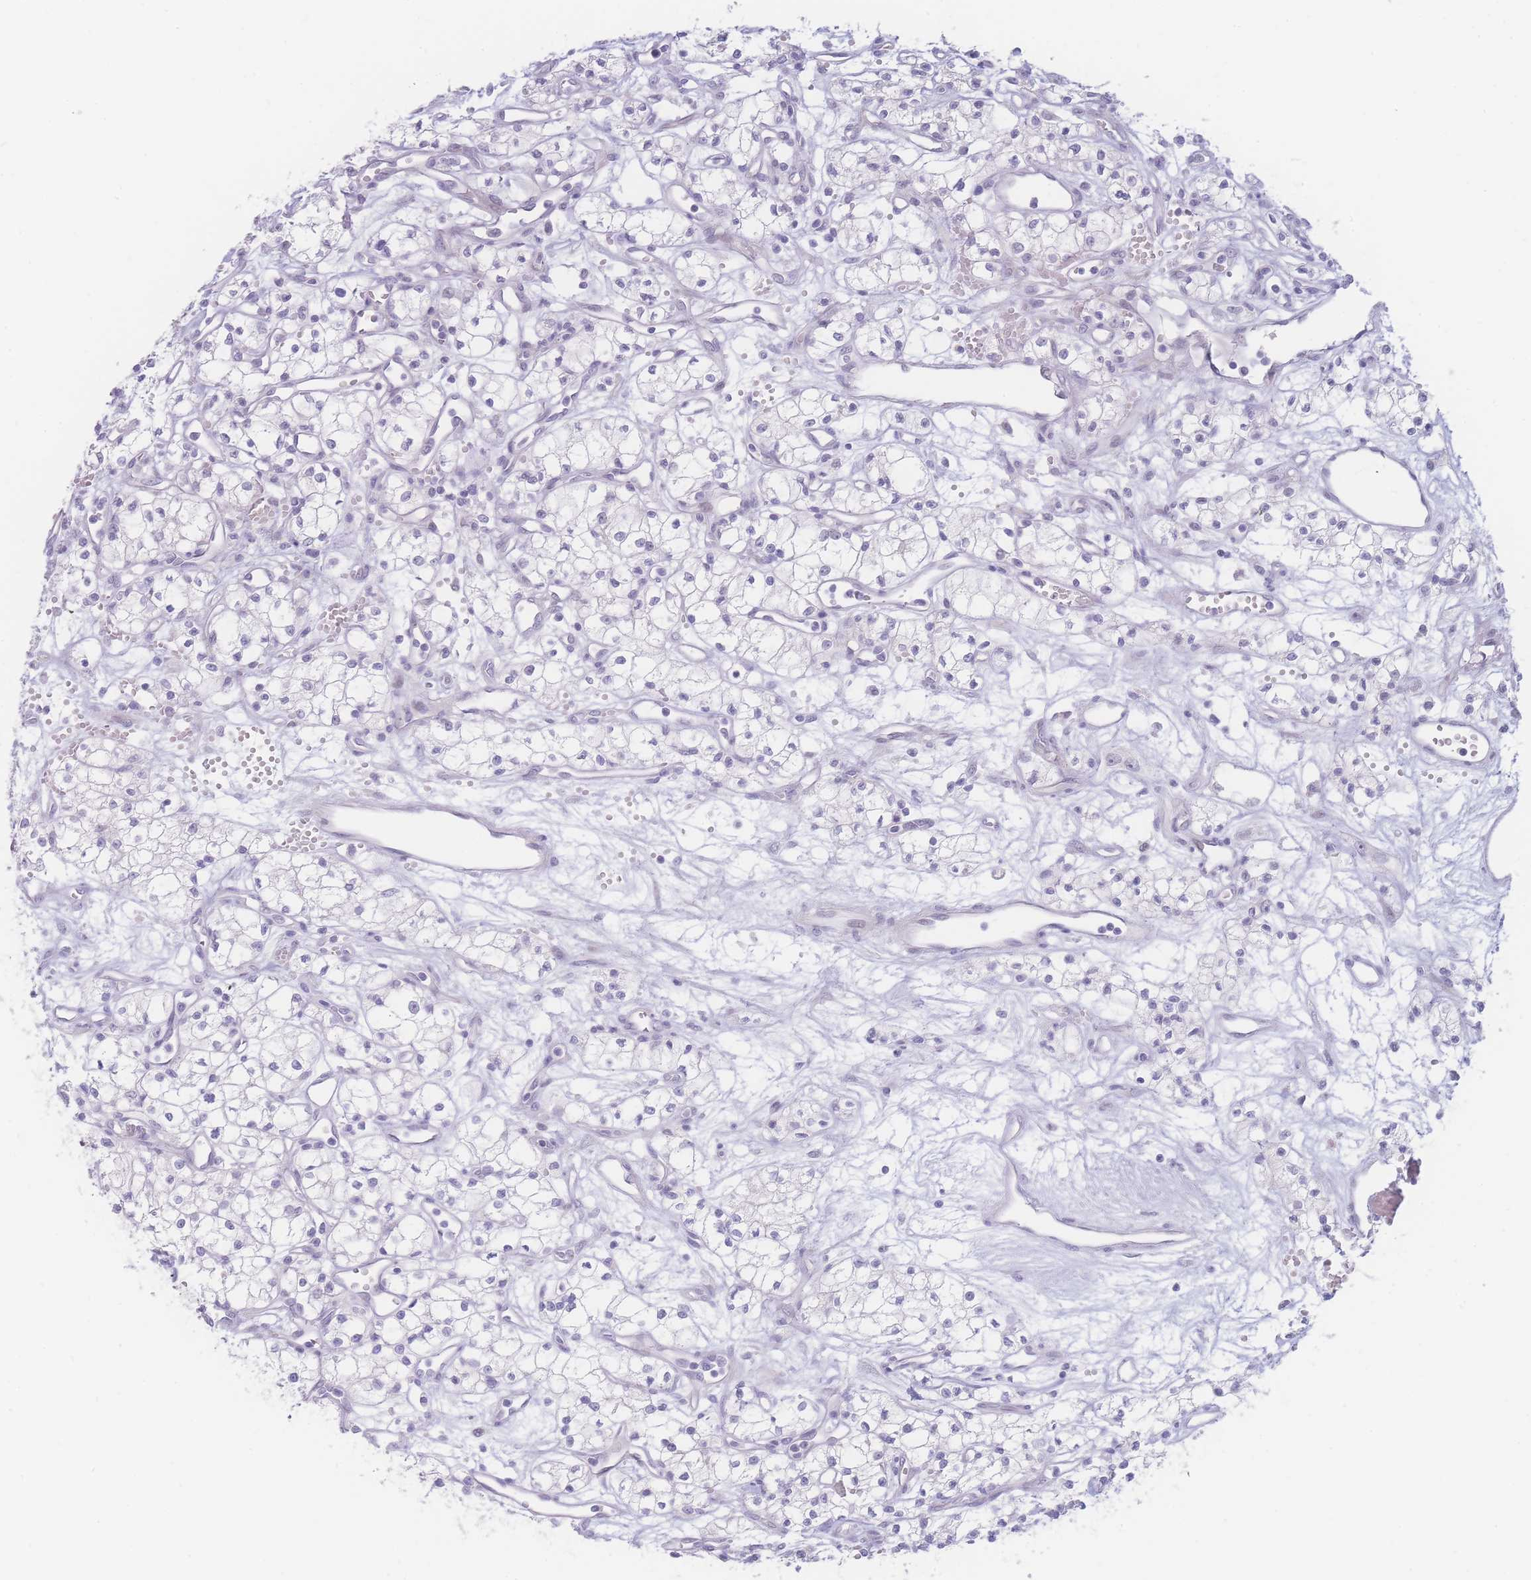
{"staining": {"intensity": "negative", "quantity": "none", "location": "none"}, "tissue": "renal cancer", "cell_type": "Tumor cells", "image_type": "cancer", "snomed": [{"axis": "morphology", "description": "Adenocarcinoma, NOS"}, {"axis": "topography", "description": "Kidney"}], "caption": "IHC image of neoplastic tissue: renal adenocarcinoma stained with DAB (3,3'-diaminobenzidine) demonstrates no significant protein staining in tumor cells.", "gene": "PRSS22", "patient": {"sex": "male", "age": 59}}